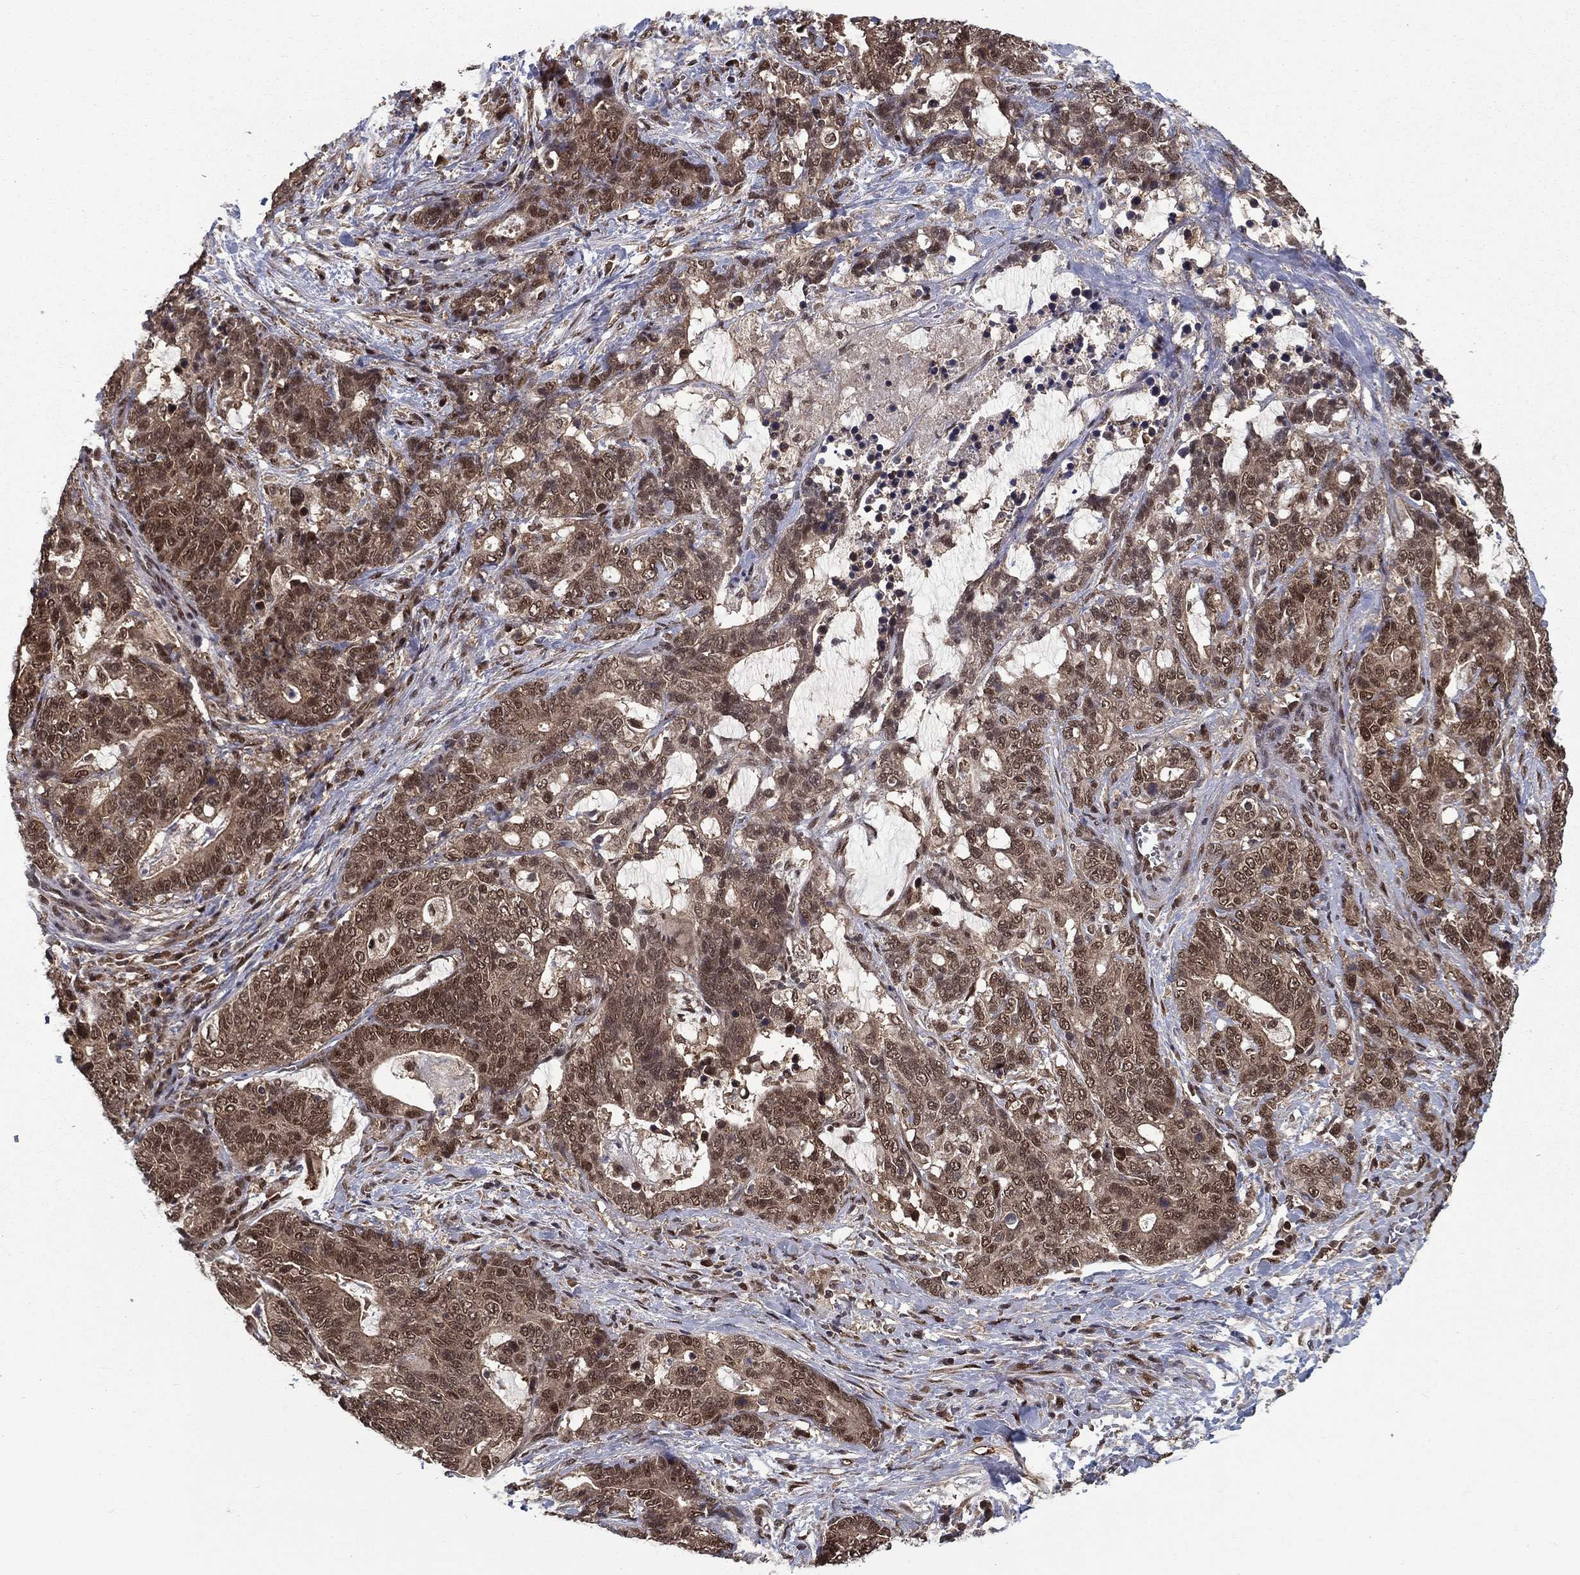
{"staining": {"intensity": "moderate", "quantity": "25%-75%", "location": "cytoplasmic/membranous,nuclear"}, "tissue": "stomach cancer", "cell_type": "Tumor cells", "image_type": "cancer", "snomed": [{"axis": "morphology", "description": "Normal tissue, NOS"}, {"axis": "morphology", "description": "Adenocarcinoma, NOS"}, {"axis": "topography", "description": "Stomach"}], "caption": "Brown immunohistochemical staining in human stomach cancer displays moderate cytoplasmic/membranous and nuclear positivity in about 25%-75% of tumor cells. The staining is performed using DAB brown chromogen to label protein expression. The nuclei are counter-stained blue using hematoxylin.", "gene": "CARM1", "patient": {"sex": "female", "age": 64}}